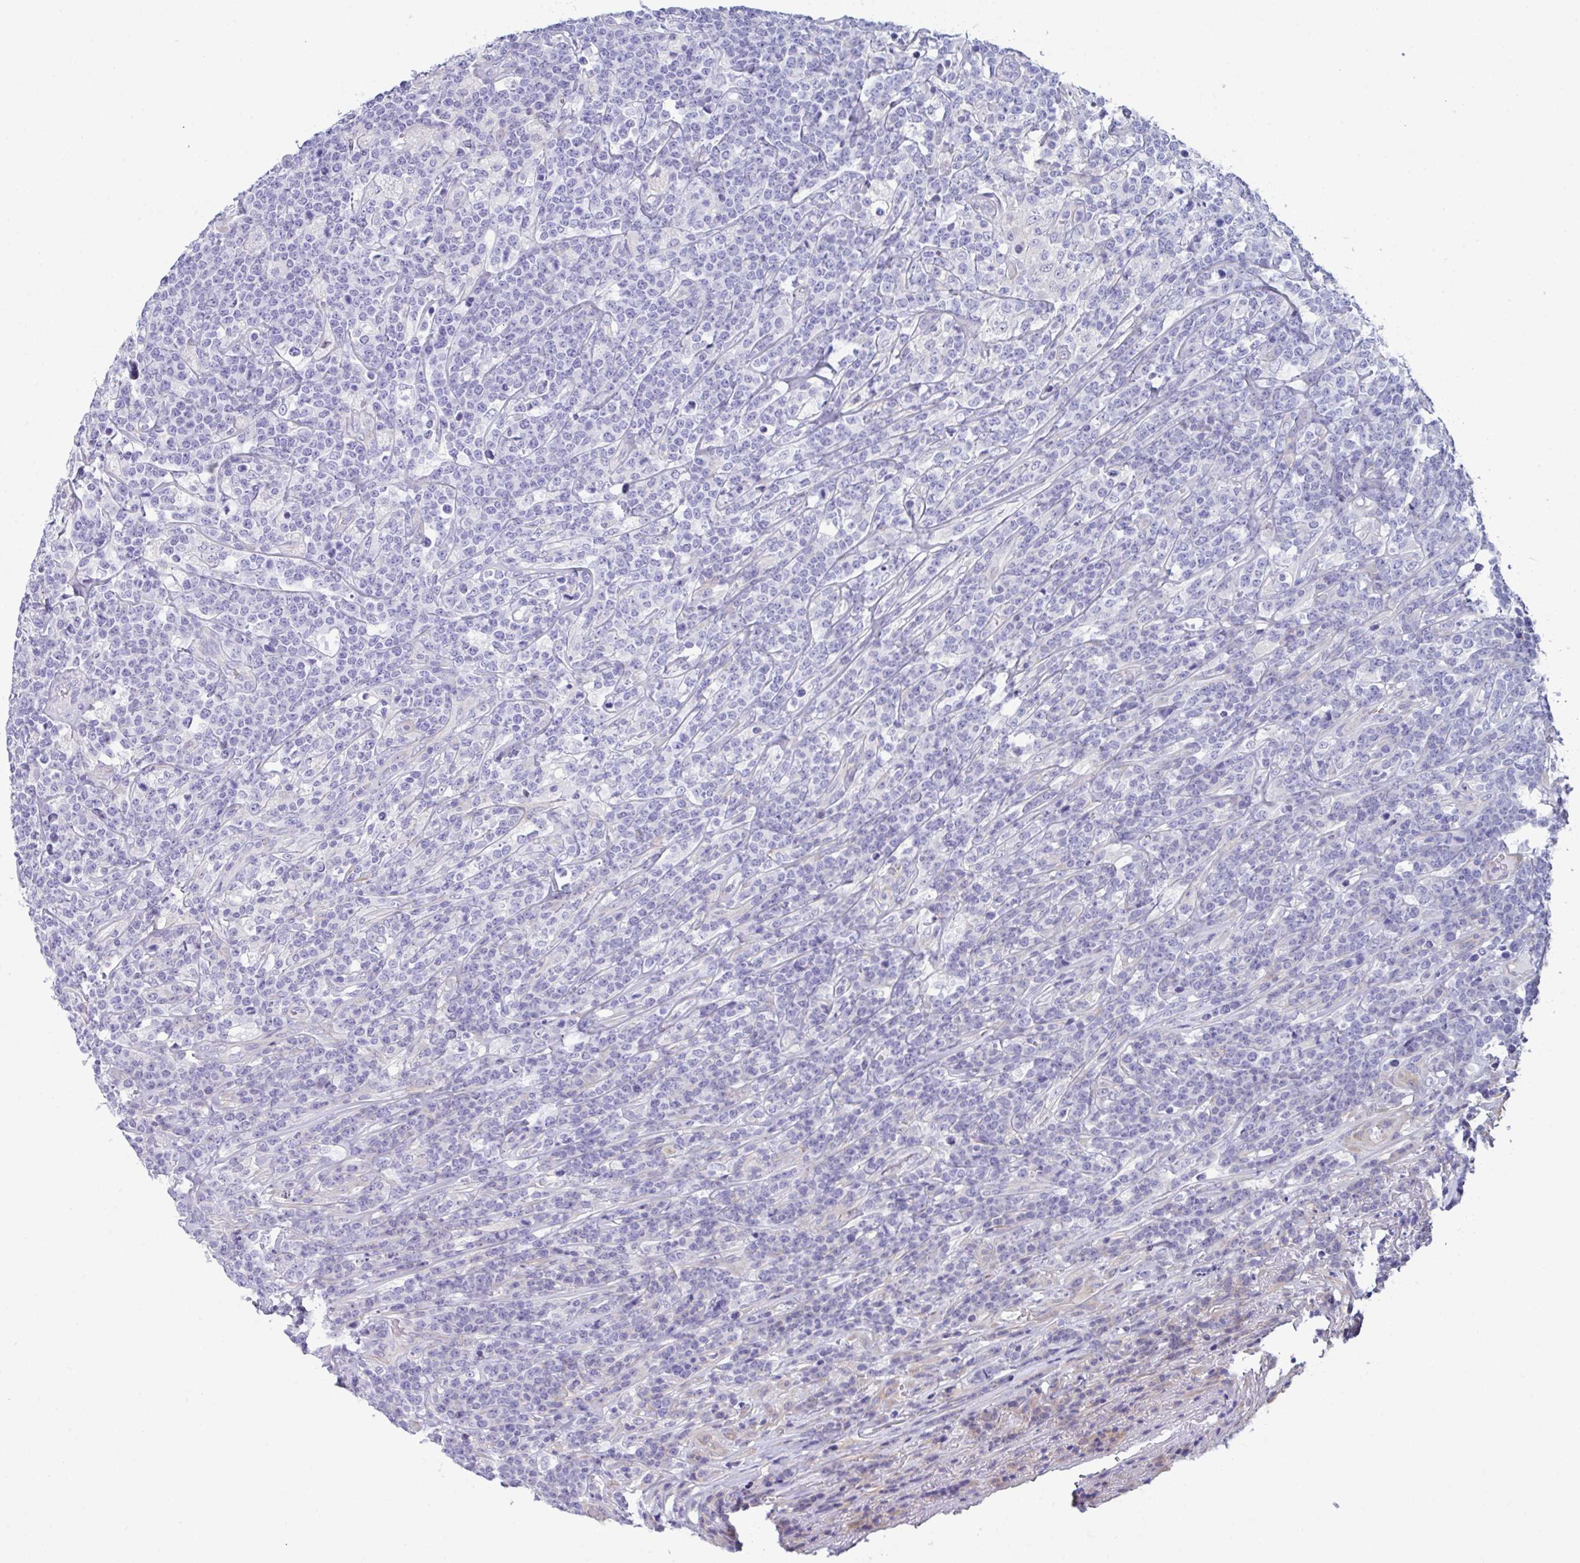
{"staining": {"intensity": "negative", "quantity": "none", "location": "none"}, "tissue": "lymphoma", "cell_type": "Tumor cells", "image_type": "cancer", "snomed": [{"axis": "morphology", "description": "Malignant lymphoma, non-Hodgkin's type, High grade"}, {"axis": "topography", "description": "Small intestine"}], "caption": "A histopathology image of lymphoma stained for a protein shows no brown staining in tumor cells.", "gene": "FBXO47", "patient": {"sex": "male", "age": 8}}